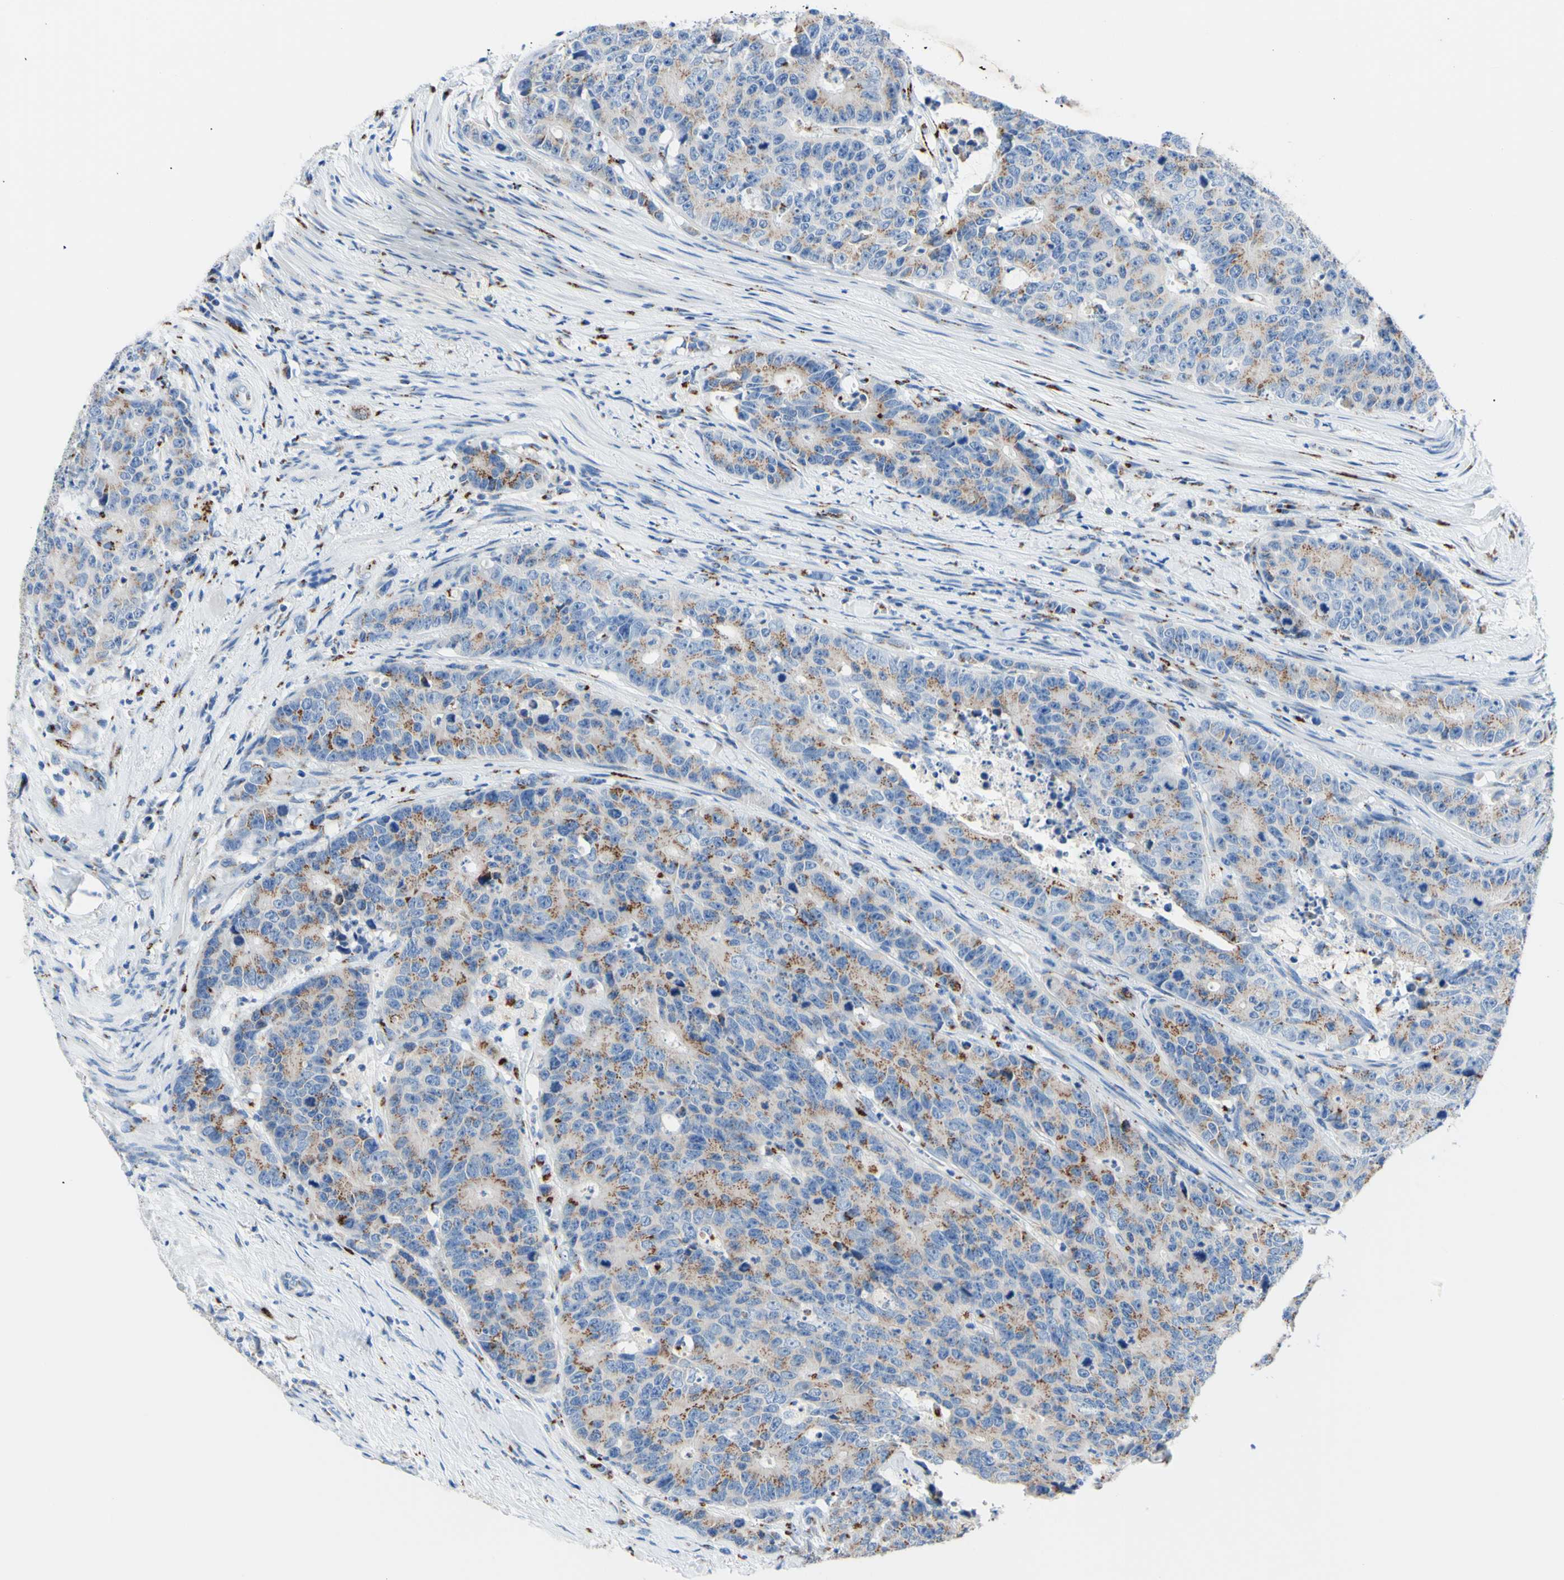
{"staining": {"intensity": "moderate", "quantity": "25%-75%", "location": "cytoplasmic/membranous"}, "tissue": "colorectal cancer", "cell_type": "Tumor cells", "image_type": "cancer", "snomed": [{"axis": "morphology", "description": "Adenocarcinoma, NOS"}, {"axis": "topography", "description": "Colon"}], "caption": "DAB immunohistochemical staining of colorectal cancer displays moderate cytoplasmic/membranous protein expression in approximately 25%-75% of tumor cells.", "gene": "GALNT2", "patient": {"sex": "female", "age": 86}}